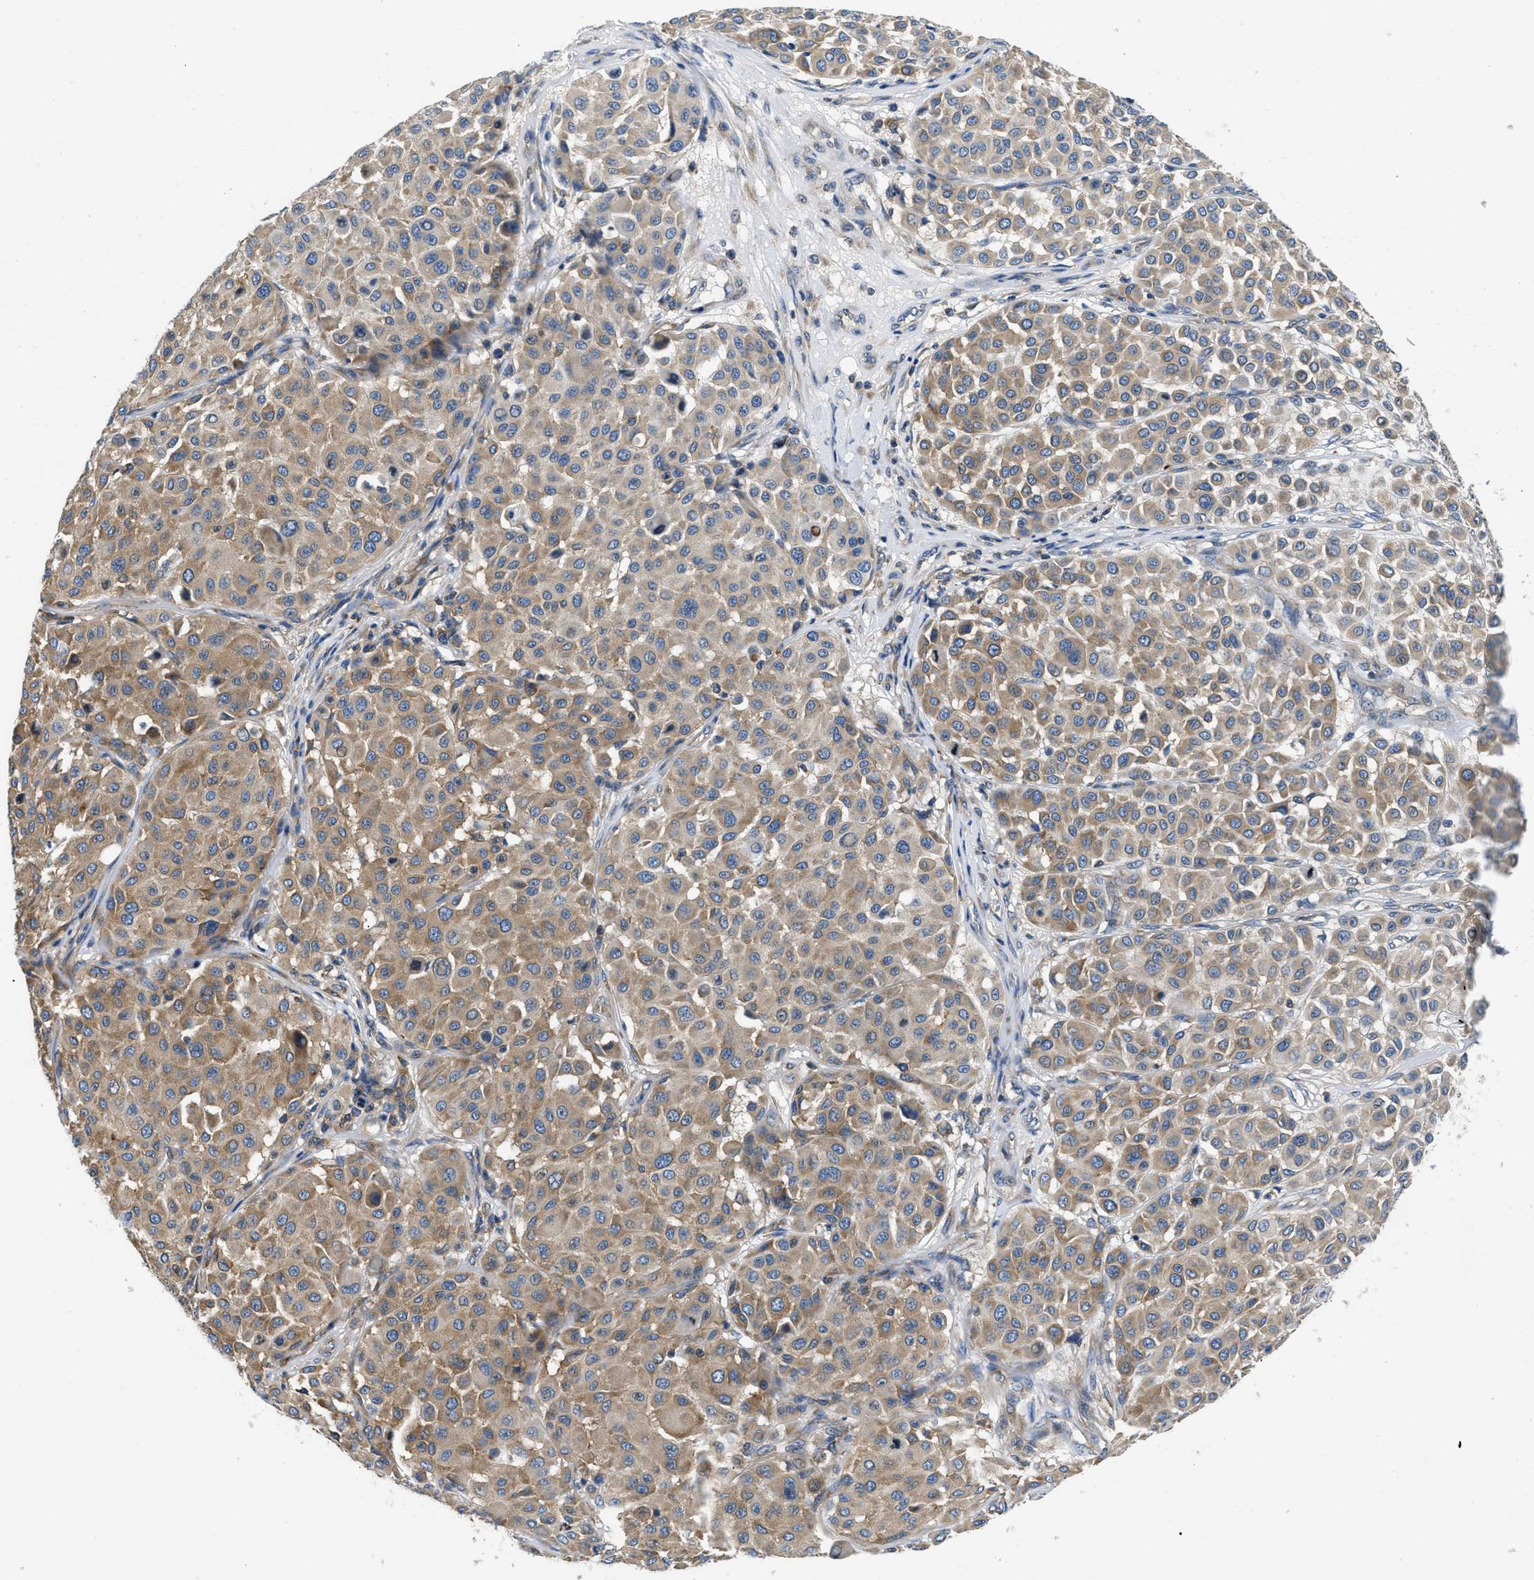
{"staining": {"intensity": "moderate", "quantity": ">75%", "location": "cytoplasmic/membranous"}, "tissue": "melanoma", "cell_type": "Tumor cells", "image_type": "cancer", "snomed": [{"axis": "morphology", "description": "Malignant melanoma, Metastatic site"}, {"axis": "topography", "description": "Soft tissue"}], "caption": "This is a histology image of immunohistochemistry (IHC) staining of melanoma, which shows moderate expression in the cytoplasmic/membranous of tumor cells.", "gene": "ABCF1", "patient": {"sex": "male", "age": 41}}